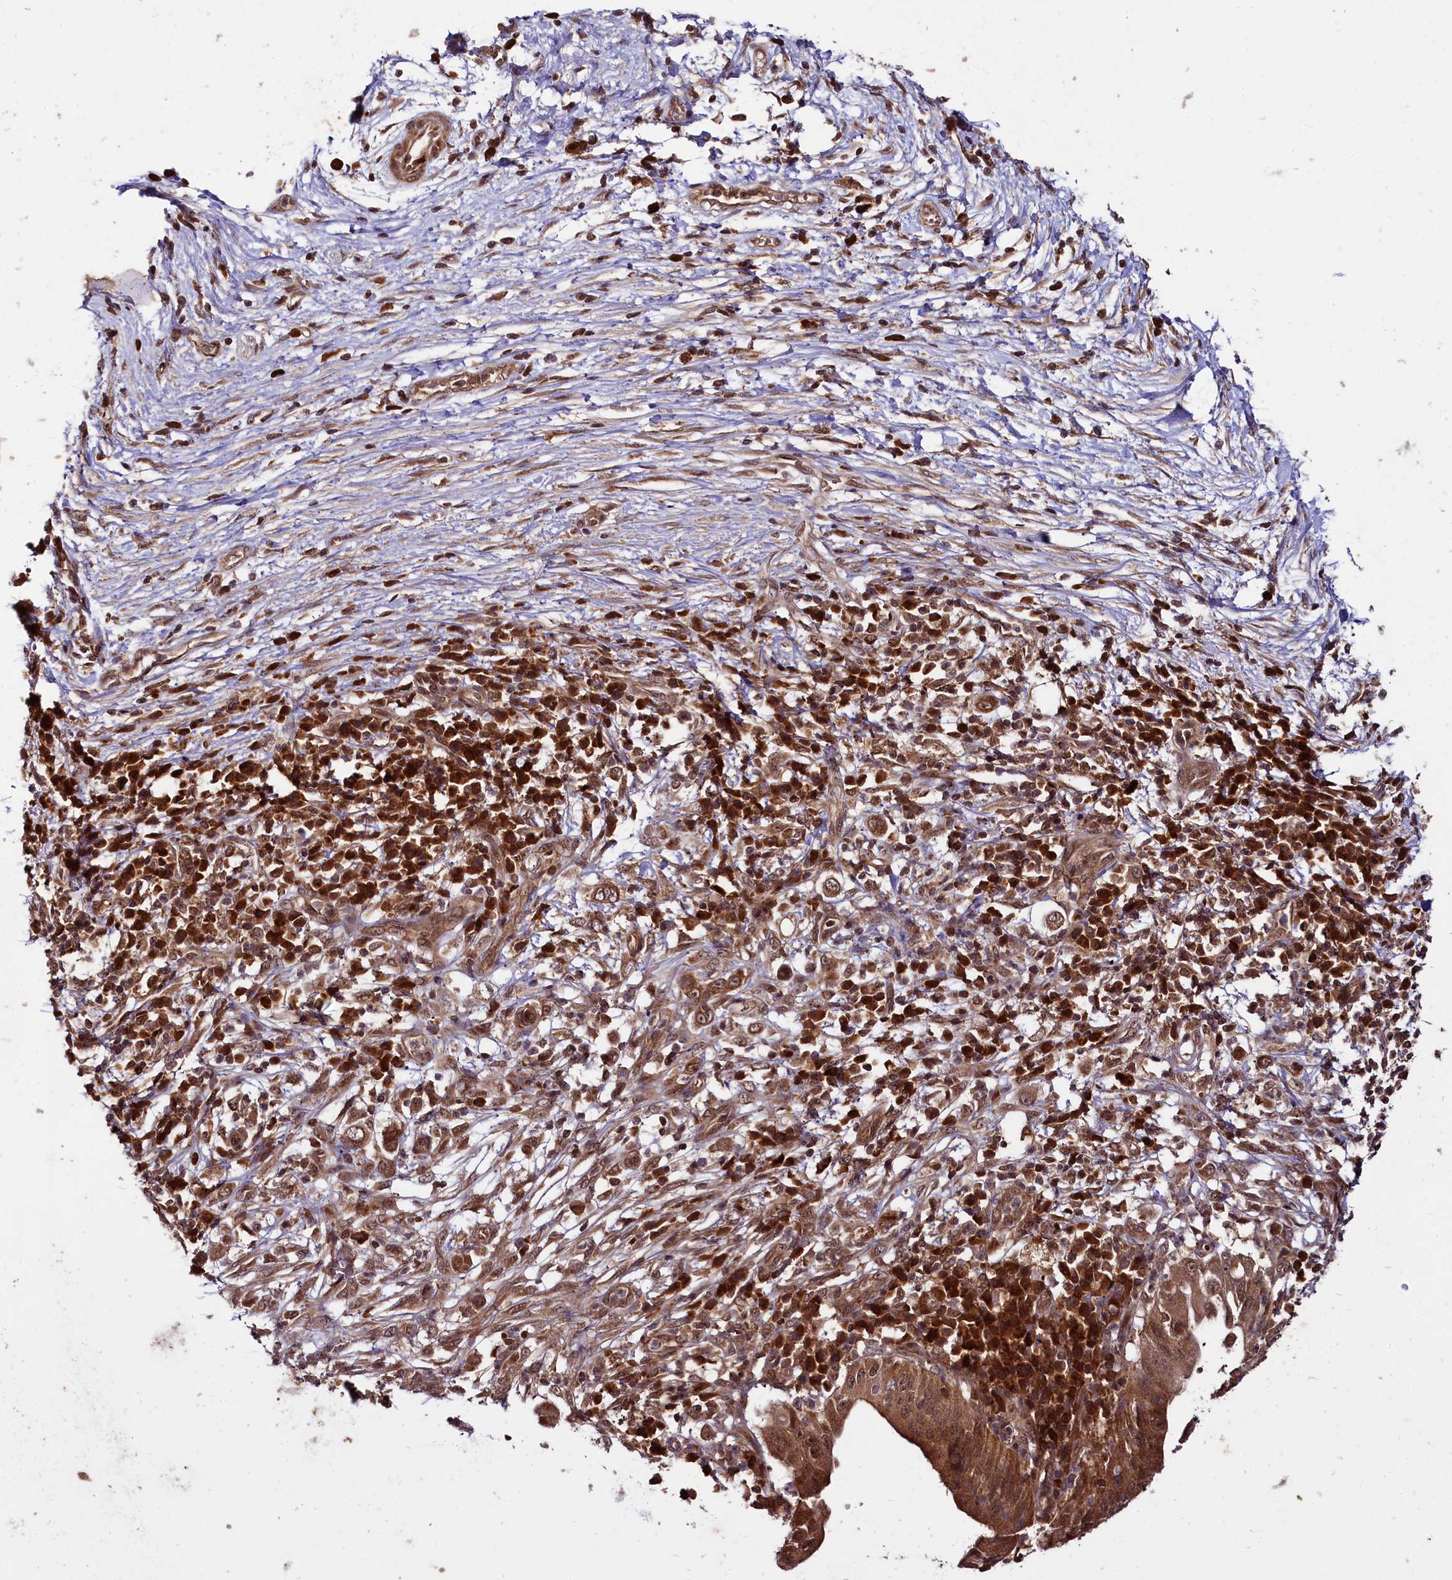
{"staining": {"intensity": "strong", "quantity": ">75%", "location": "cytoplasmic/membranous,nuclear"}, "tissue": "pancreatic cancer", "cell_type": "Tumor cells", "image_type": "cancer", "snomed": [{"axis": "morphology", "description": "Adenocarcinoma, NOS"}, {"axis": "topography", "description": "Pancreas"}], "caption": "The histopathology image displays a brown stain indicating the presence of a protein in the cytoplasmic/membranous and nuclear of tumor cells in pancreatic adenocarcinoma.", "gene": "UBE3A", "patient": {"sex": "male", "age": 68}}